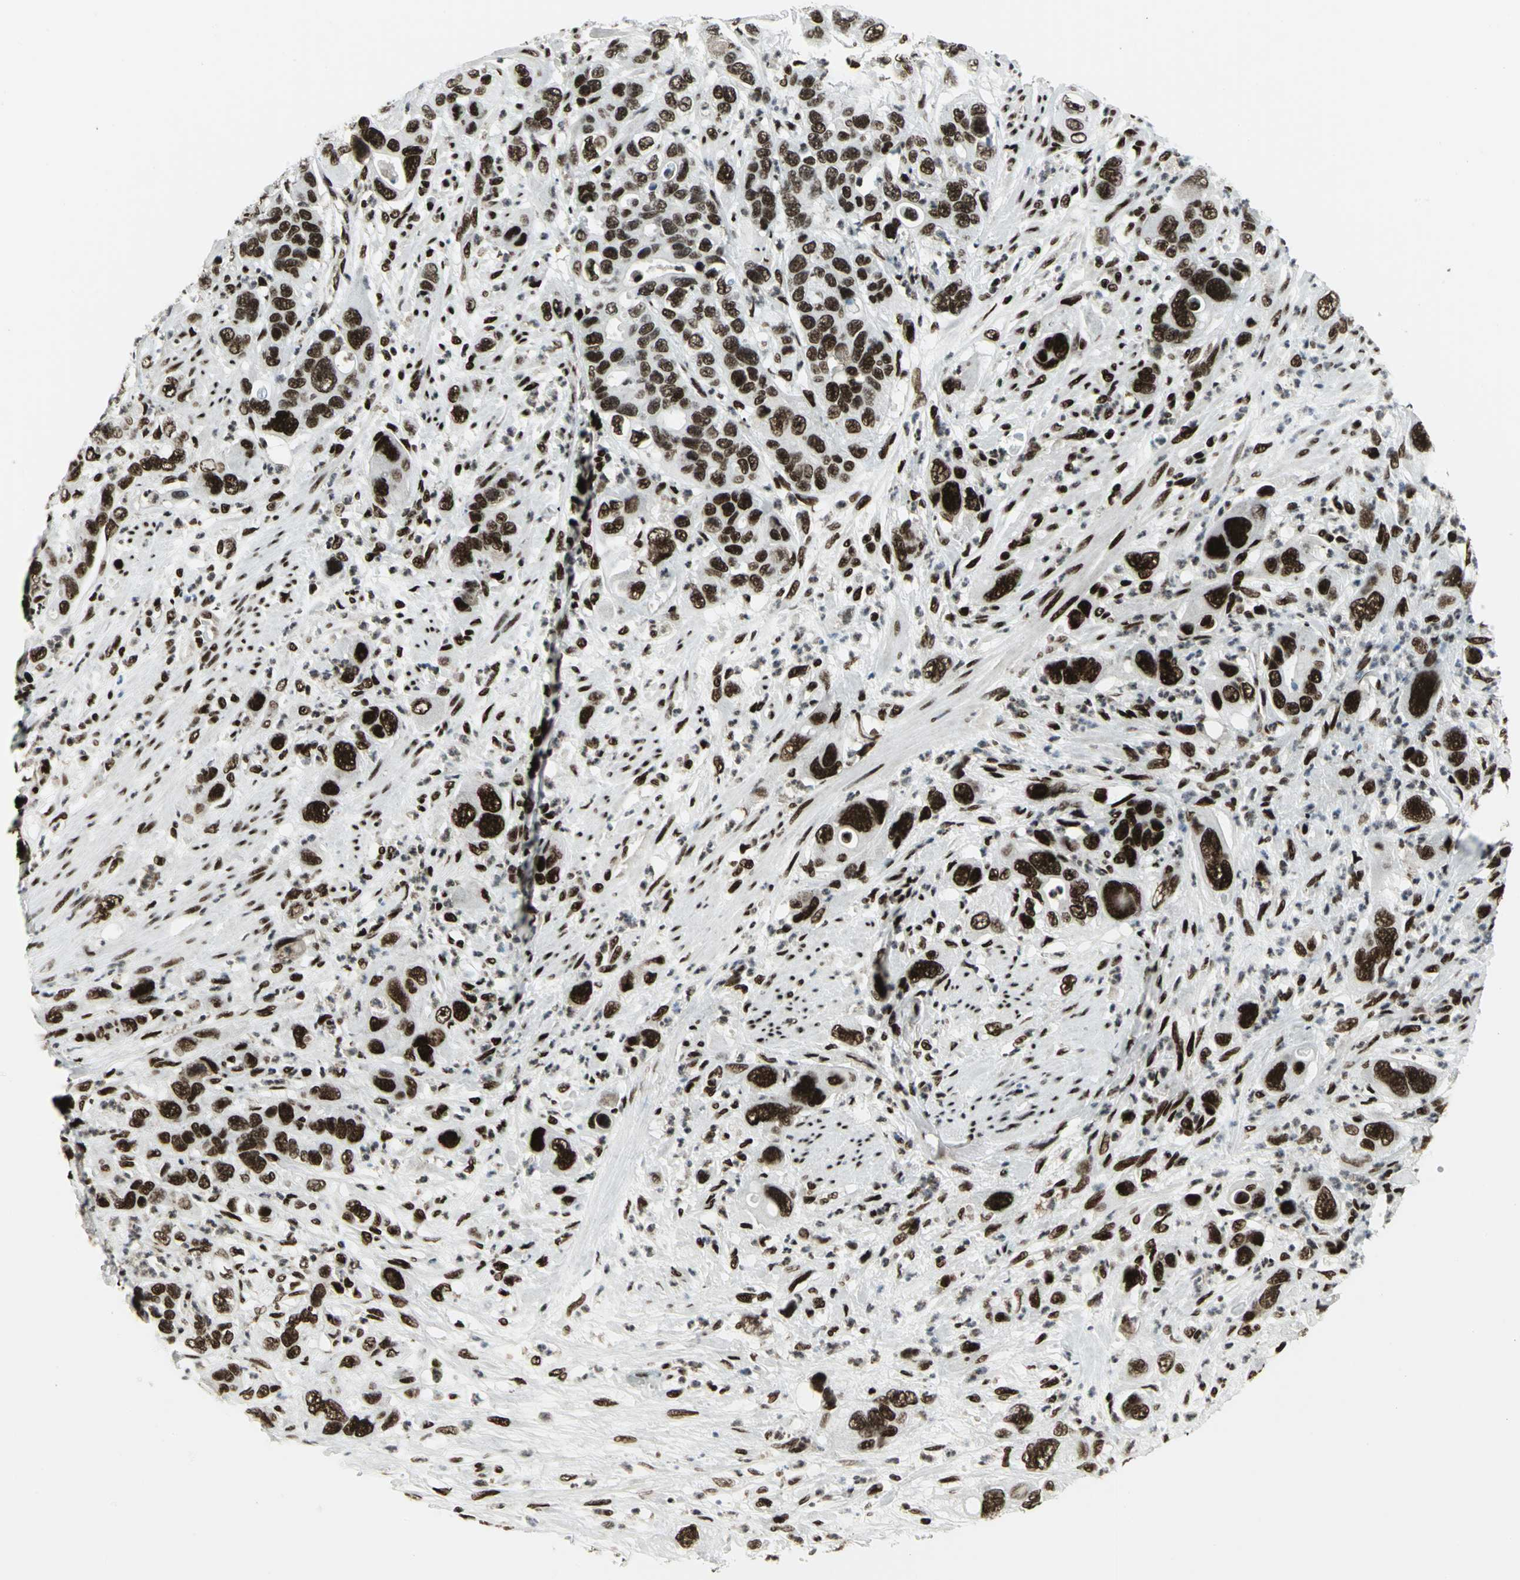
{"staining": {"intensity": "strong", "quantity": ">75%", "location": "nuclear"}, "tissue": "pancreatic cancer", "cell_type": "Tumor cells", "image_type": "cancer", "snomed": [{"axis": "morphology", "description": "Adenocarcinoma, NOS"}, {"axis": "topography", "description": "Pancreas"}], "caption": "Strong nuclear staining is seen in approximately >75% of tumor cells in pancreatic adenocarcinoma.", "gene": "SMARCA4", "patient": {"sex": "female", "age": 71}}